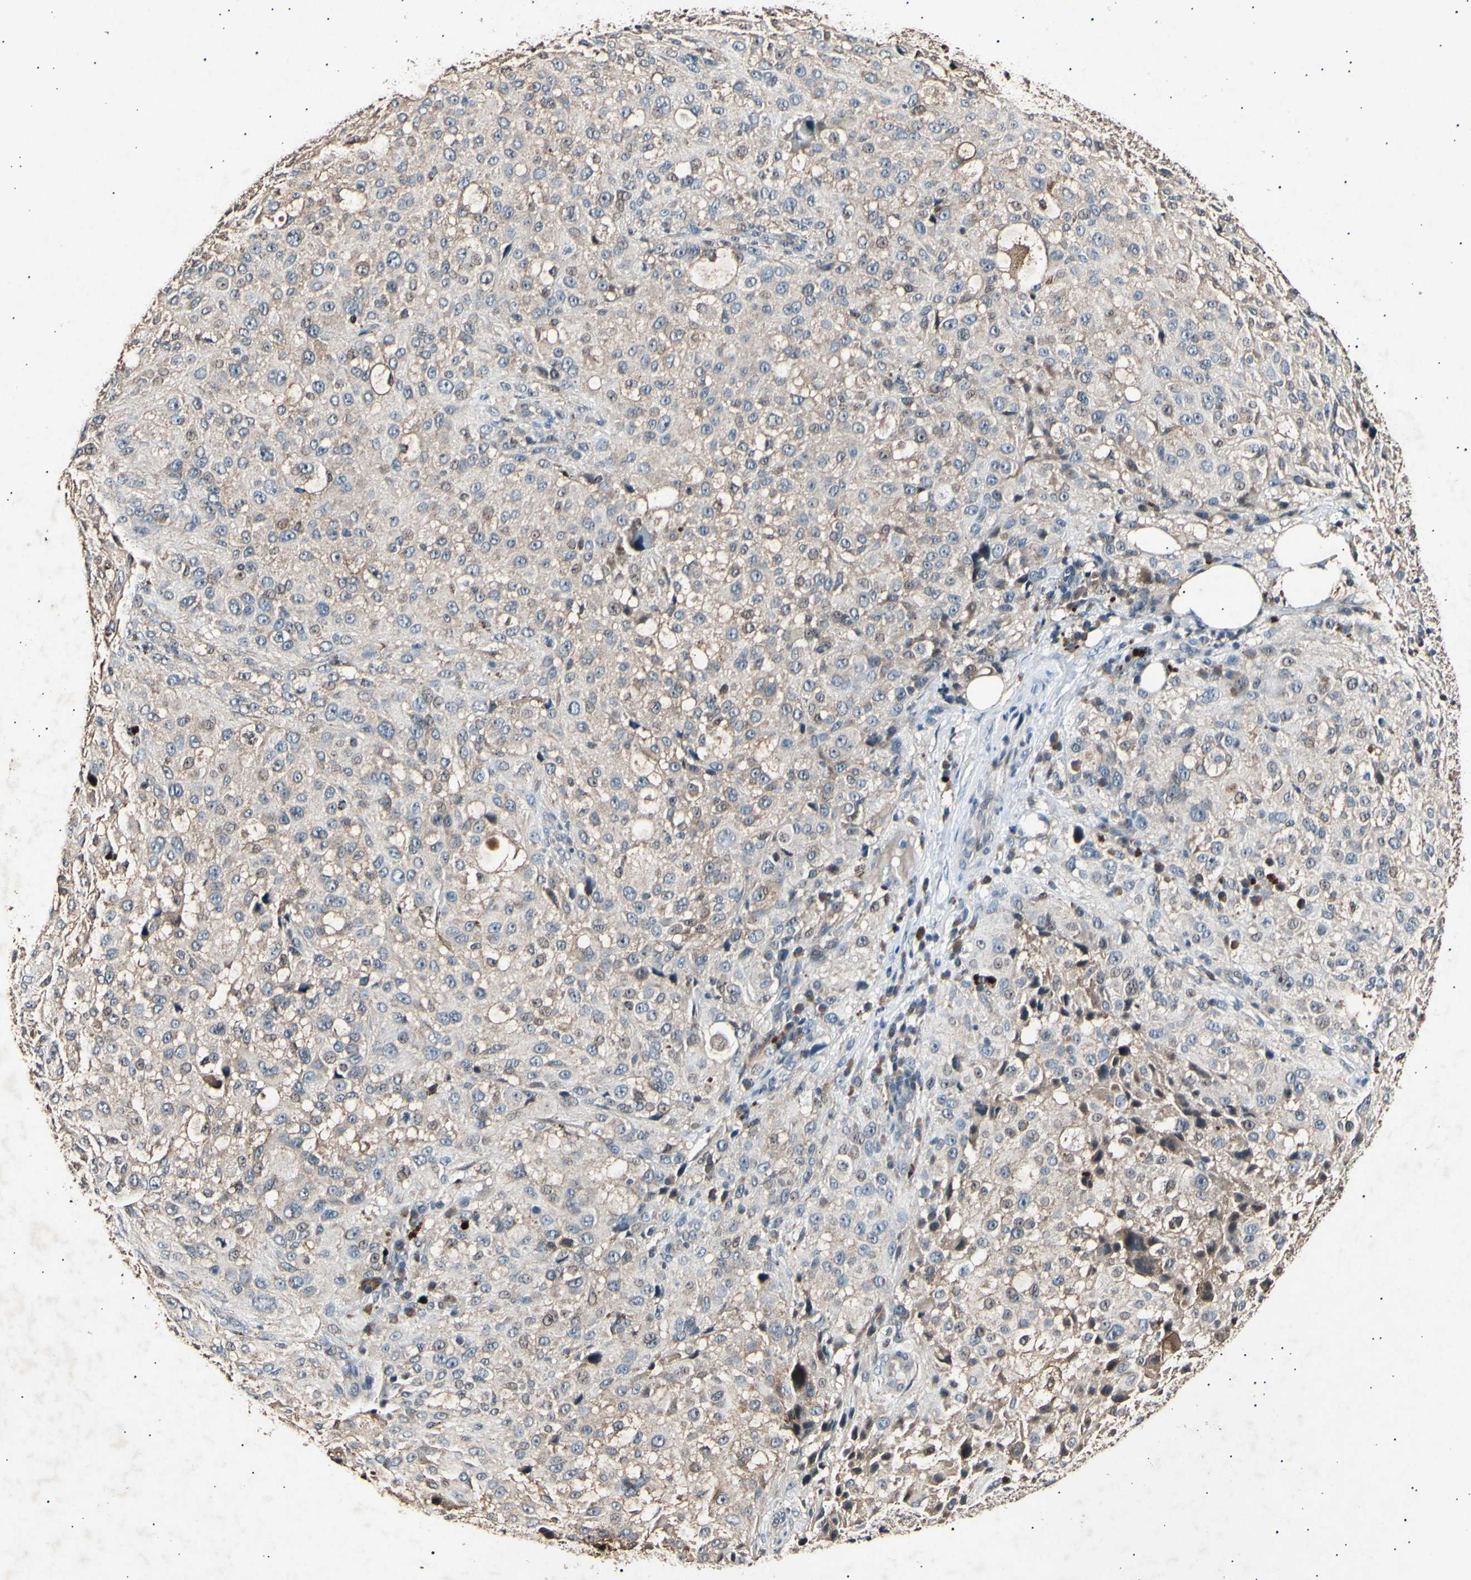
{"staining": {"intensity": "weak", "quantity": ">75%", "location": "cytoplasmic/membranous"}, "tissue": "melanoma", "cell_type": "Tumor cells", "image_type": "cancer", "snomed": [{"axis": "morphology", "description": "Necrosis, NOS"}, {"axis": "morphology", "description": "Malignant melanoma, NOS"}, {"axis": "topography", "description": "Skin"}], "caption": "IHC of human melanoma demonstrates low levels of weak cytoplasmic/membranous positivity in about >75% of tumor cells.", "gene": "ADCY3", "patient": {"sex": "female", "age": 87}}